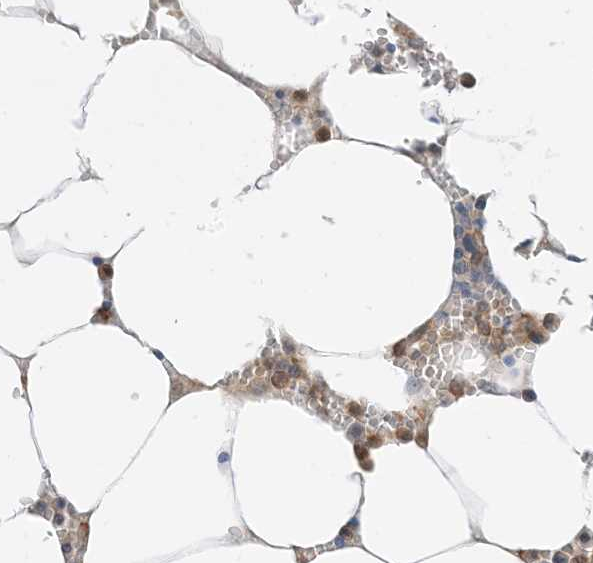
{"staining": {"intensity": "moderate", "quantity": "25%-75%", "location": "cytoplasmic/membranous"}, "tissue": "bone marrow", "cell_type": "Hematopoietic cells", "image_type": "normal", "snomed": [{"axis": "morphology", "description": "Normal tissue, NOS"}, {"axis": "topography", "description": "Bone marrow"}], "caption": "The immunohistochemical stain highlights moderate cytoplasmic/membranous expression in hematopoietic cells of normal bone marrow. (DAB (3,3'-diaminobenzidine) IHC with brightfield microscopy, high magnification).", "gene": "KIFBP", "patient": {"sex": "male", "age": 70}}